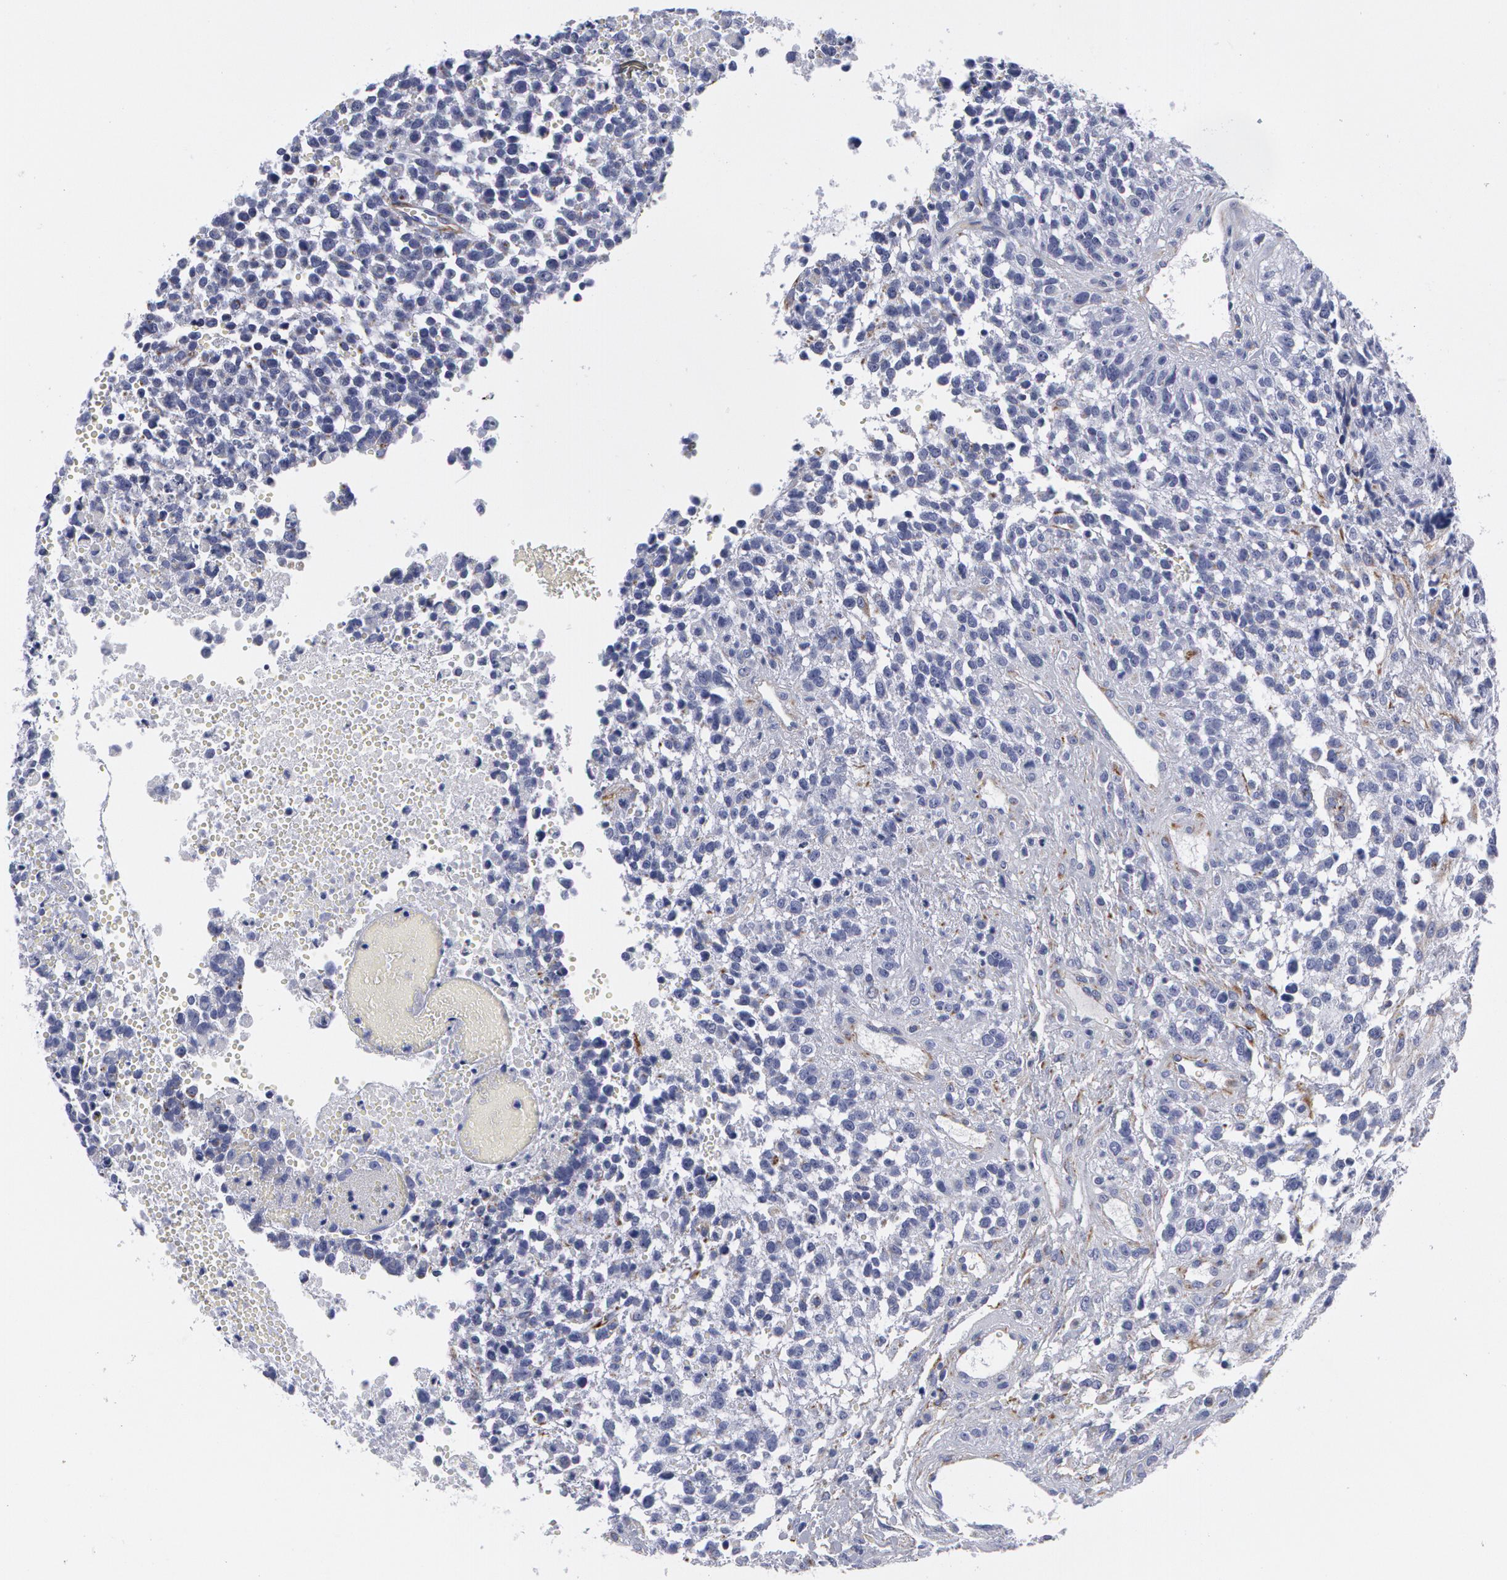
{"staining": {"intensity": "negative", "quantity": "none", "location": "none"}, "tissue": "glioma", "cell_type": "Tumor cells", "image_type": "cancer", "snomed": [{"axis": "morphology", "description": "Glioma, malignant, High grade"}, {"axis": "topography", "description": "Brain"}], "caption": "This is an immunohistochemistry (IHC) micrograph of human glioma. There is no positivity in tumor cells.", "gene": "SMC1B", "patient": {"sex": "male", "age": 66}}